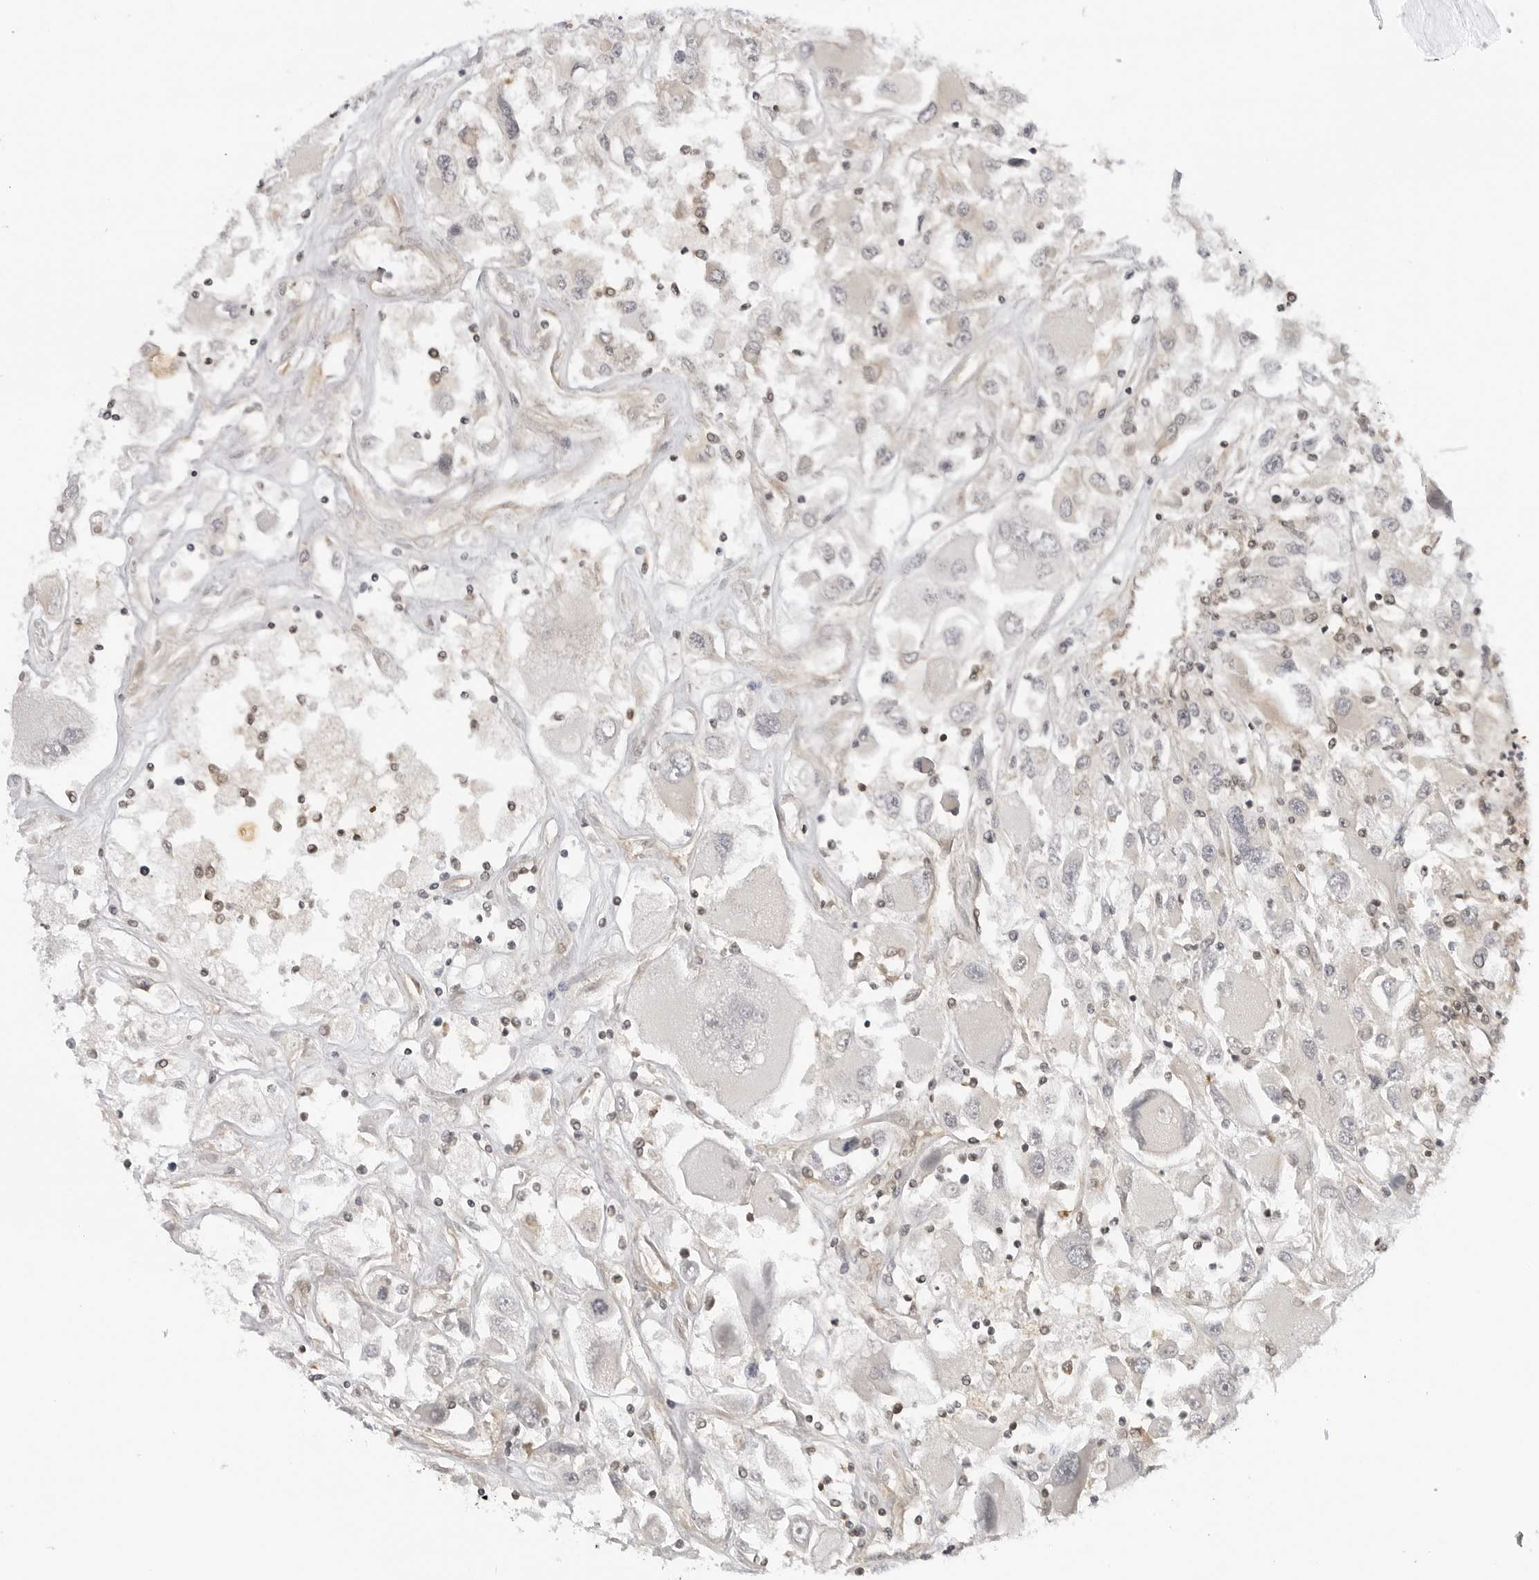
{"staining": {"intensity": "negative", "quantity": "none", "location": "none"}, "tissue": "renal cancer", "cell_type": "Tumor cells", "image_type": "cancer", "snomed": [{"axis": "morphology", "description": "Adenocarcinoma, NOS"}, {"axis": "topography", "description": "Kidney"}], "caption": "Tumor cells are negative for protein expression in human renal cancer. The staining was performed using DAB to visualize the protein expression in brown, while the nuclei were stained in blue with hematoxylin (Magnification: 20x).", "gene": "MAP2K5", "patient": {"sex": "female", "age": 52}}